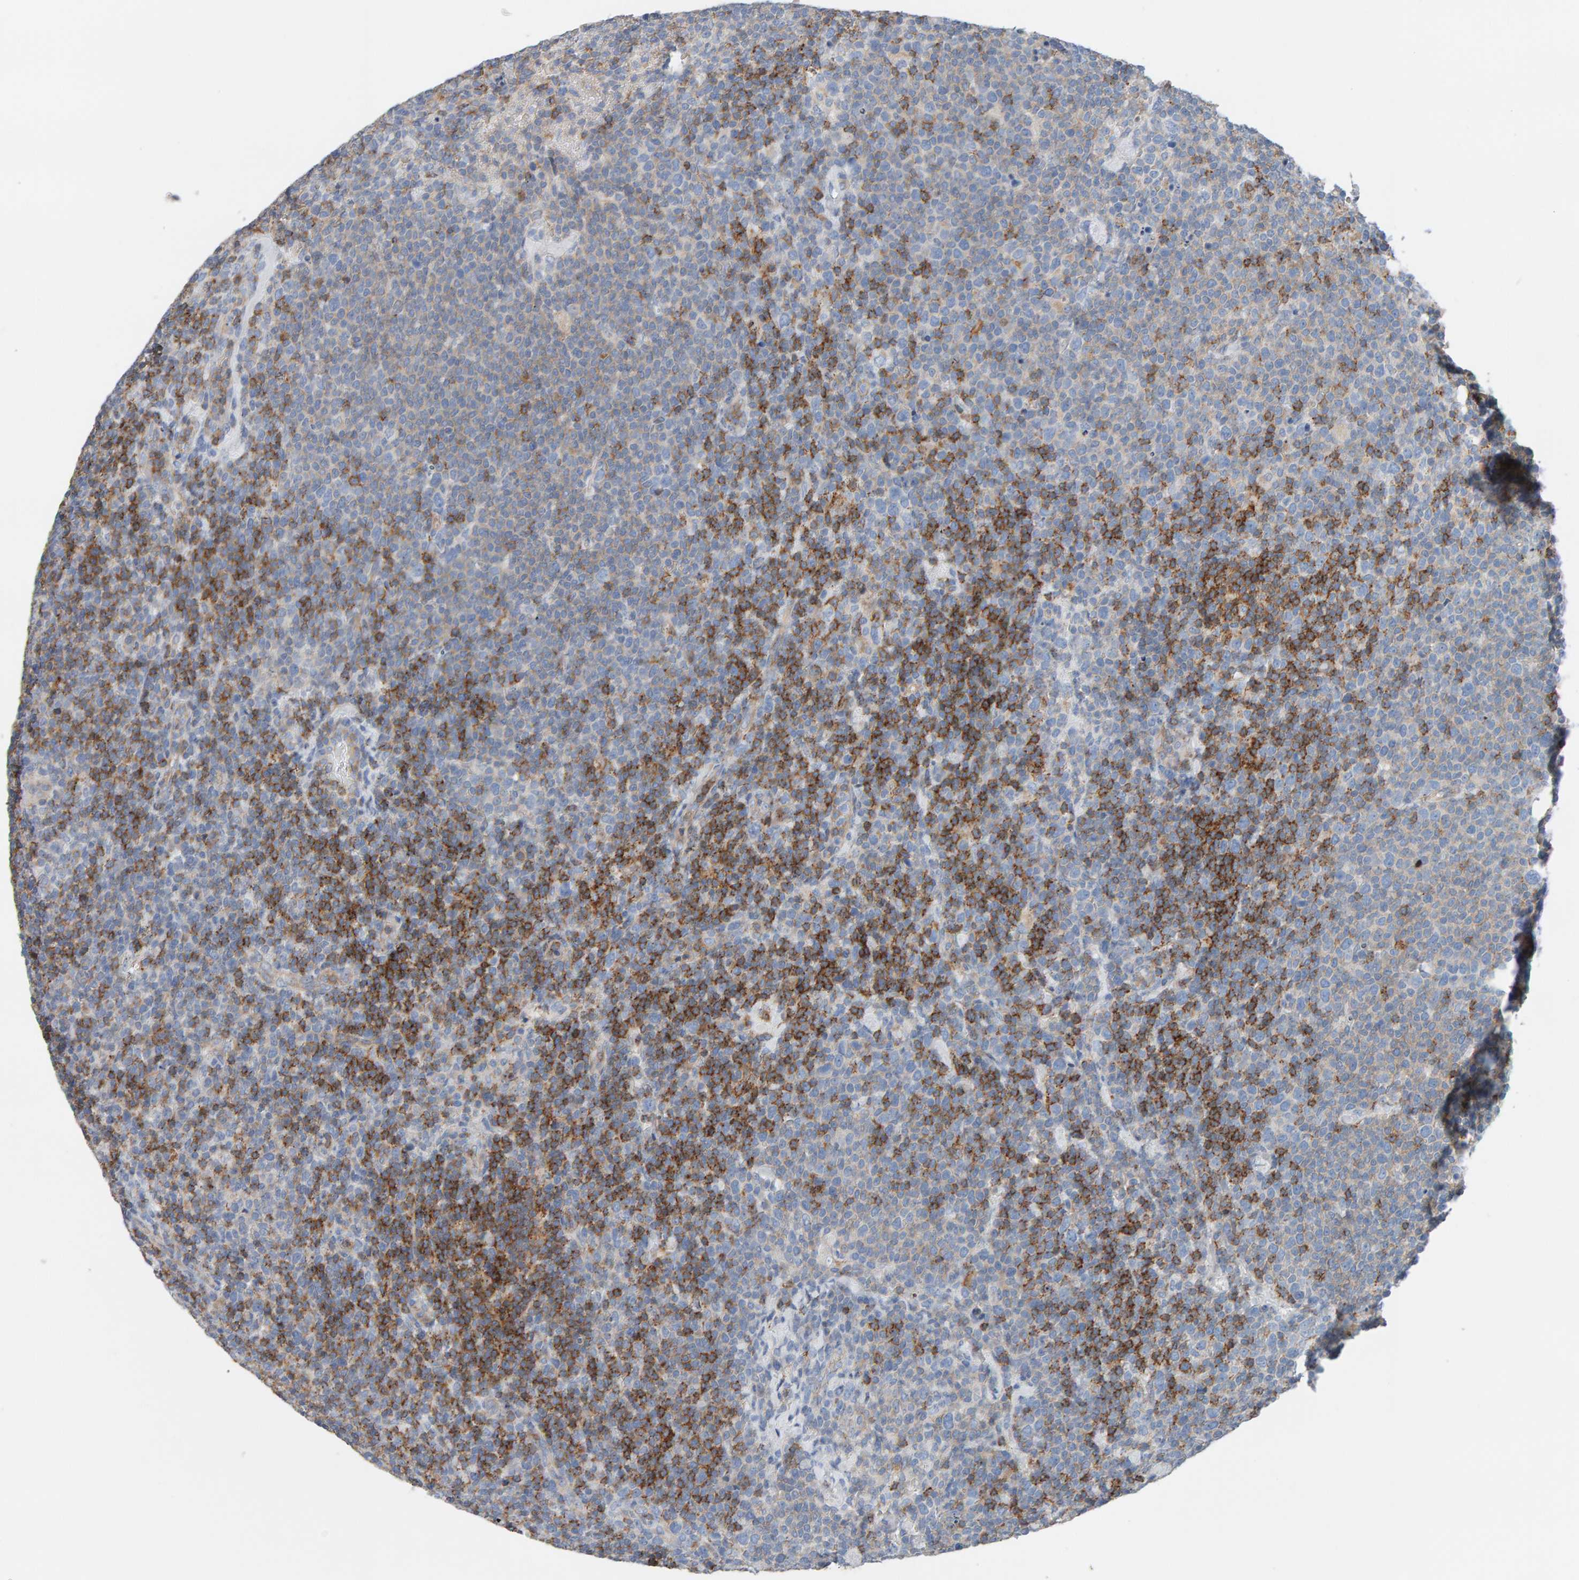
{"staining": {"intensity": "strong", "quantity": "25%-75%", "location": "cytoplasmic/membranous"}, "tissue": "lymphoma", "cell_type": "Tumor cells", "image_type": "cancer", "snomed": [{"axis": "morphology", "description": "Malignant lymphoma, non-Hodgkin's type, High grade"}, {"axis": "topography", "description": "Lymph node"}], "caption": "Lymphoma stained with a protein marker exhibits strong staining in tumor cells.", "gene": "FYN", "patient": {"sex": "male", "age": 61}}